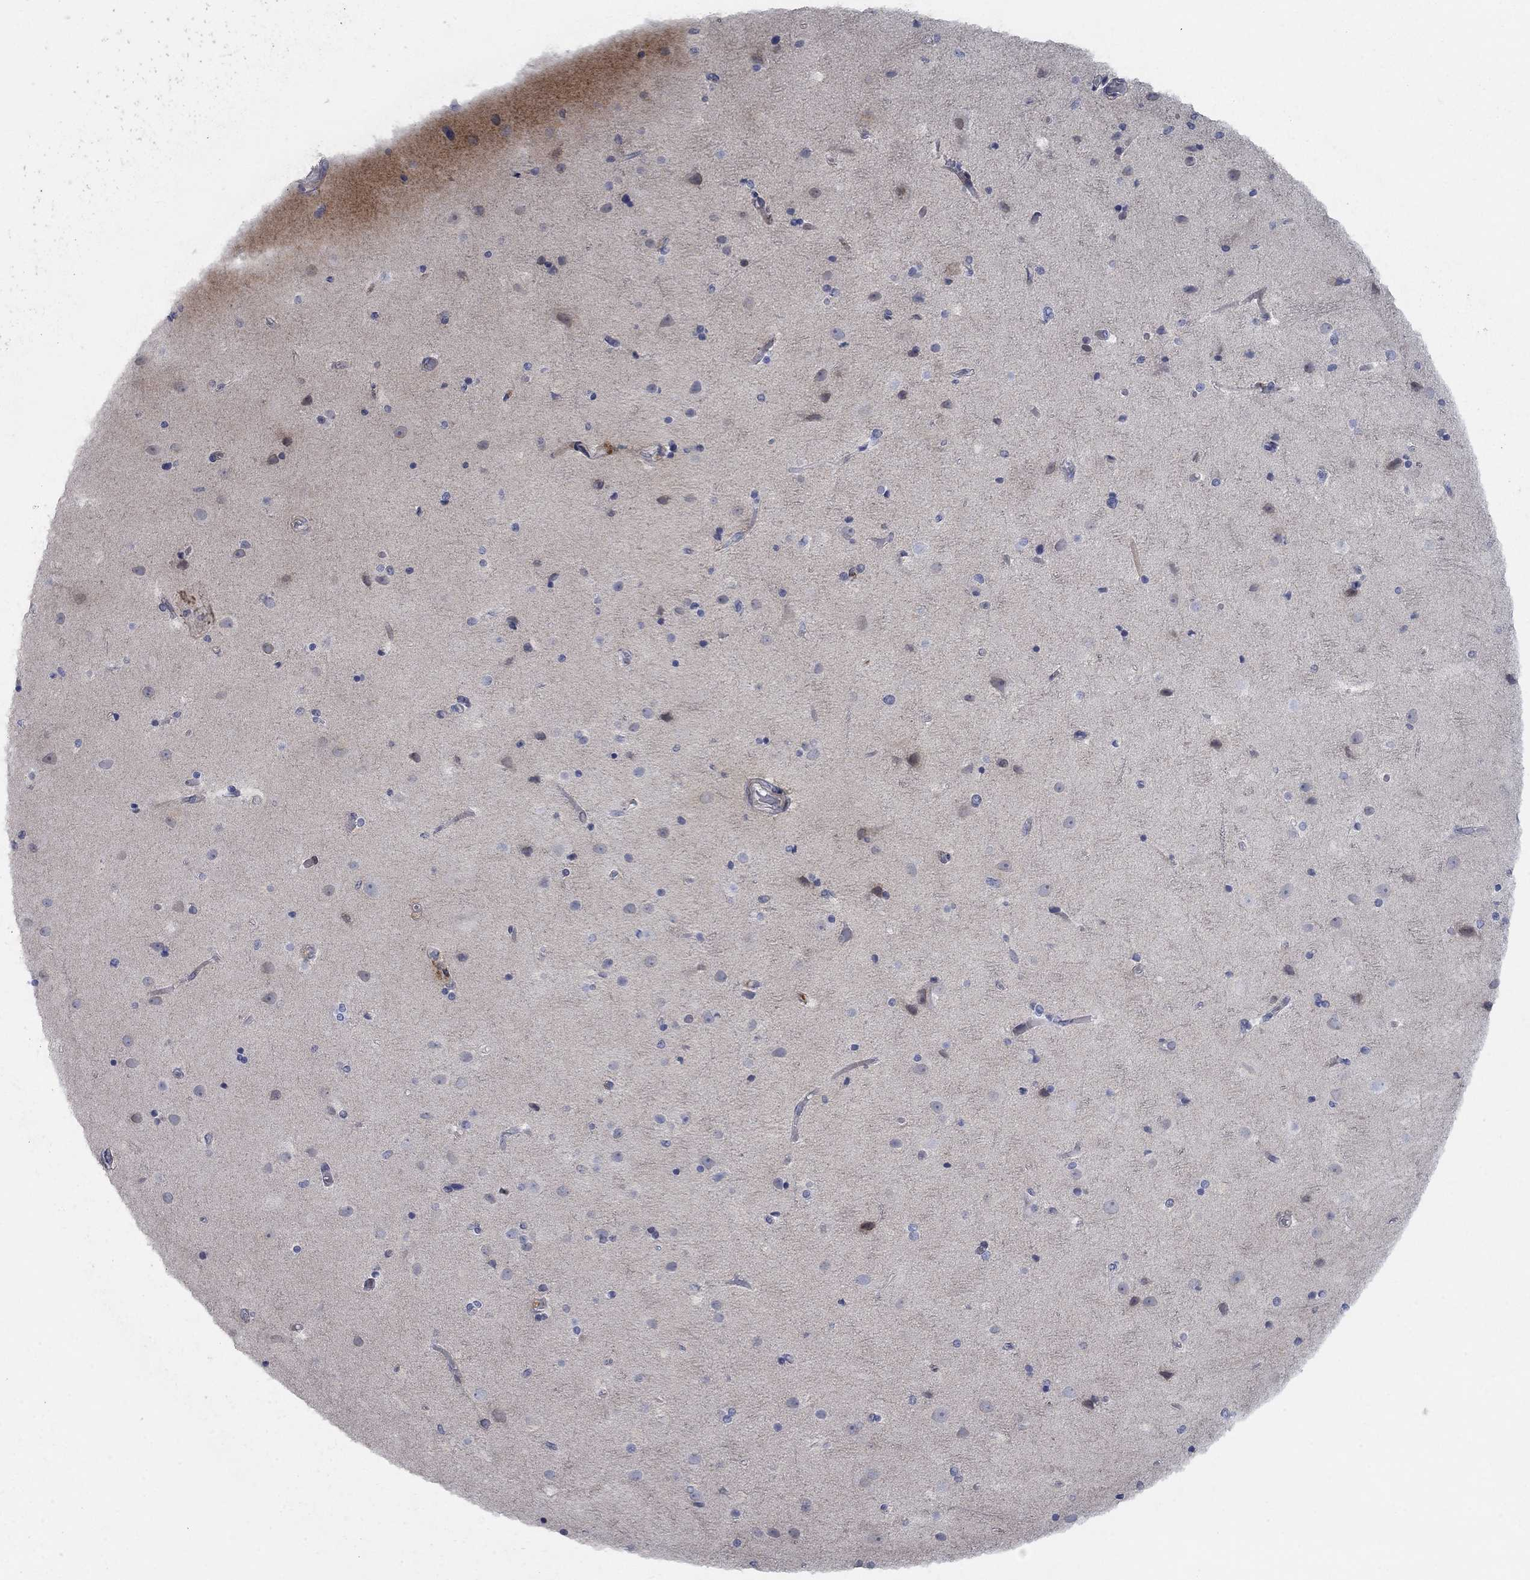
{"staining": {"intensity": "negative", "quantity": "none", "location": "none"}, "tissue": "cerebral cortex", "cell_type": "Endothelial cells", "image_type": "normal", "snomed": [{"axis": "morphology", "description": "Normal tissue, NOS"}, {"axis": "topography", "description": "Cerebral cortex"}], "caption": "The micrograph exhibits no significant positivity in endothelial cells of cerebral cortex.", "gene": "TMEM249", "patient": {"sex": "female", "age": 52}}